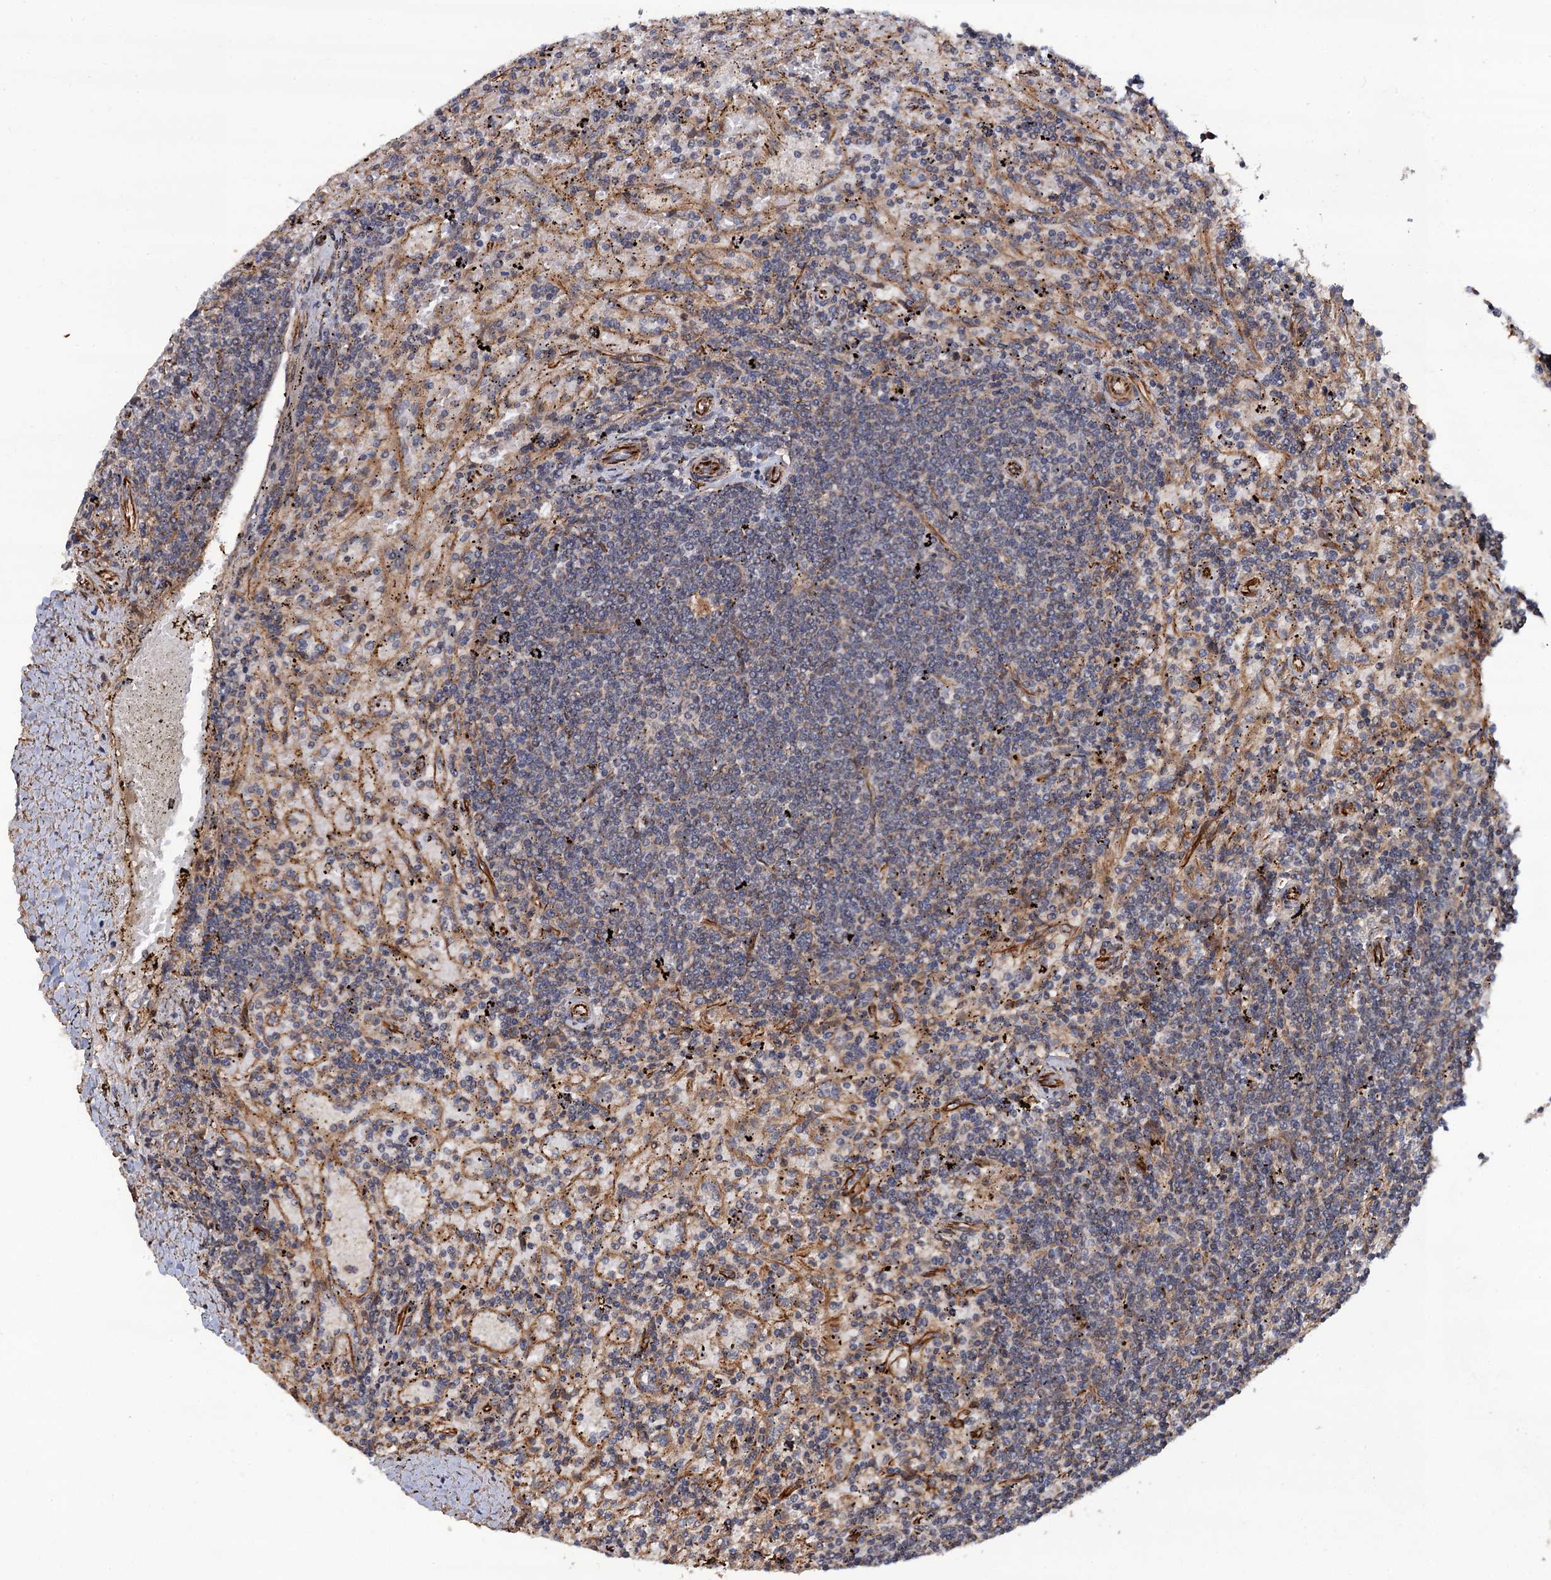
{"staining": {"intensity": "negative", "quantity": "none", "location": "none"}, "tissue": "lymphoma", "cell_type": "Tumor cells", "image_type": "cancer", "snomed": [{"axis": "morphology", "description": "Malignant lymphoma, non-Hodgkin's type, Low grade"}, {"axis": "topography", "description": "Spleen"}], "caption": "A high-resolution image shows immunohistochemistry (IHC) staining of lymphoma, which reveals no significant staining in tumor cells.", "gene": "FSIP1", "patient": {"sex": "male", "age": 76}}